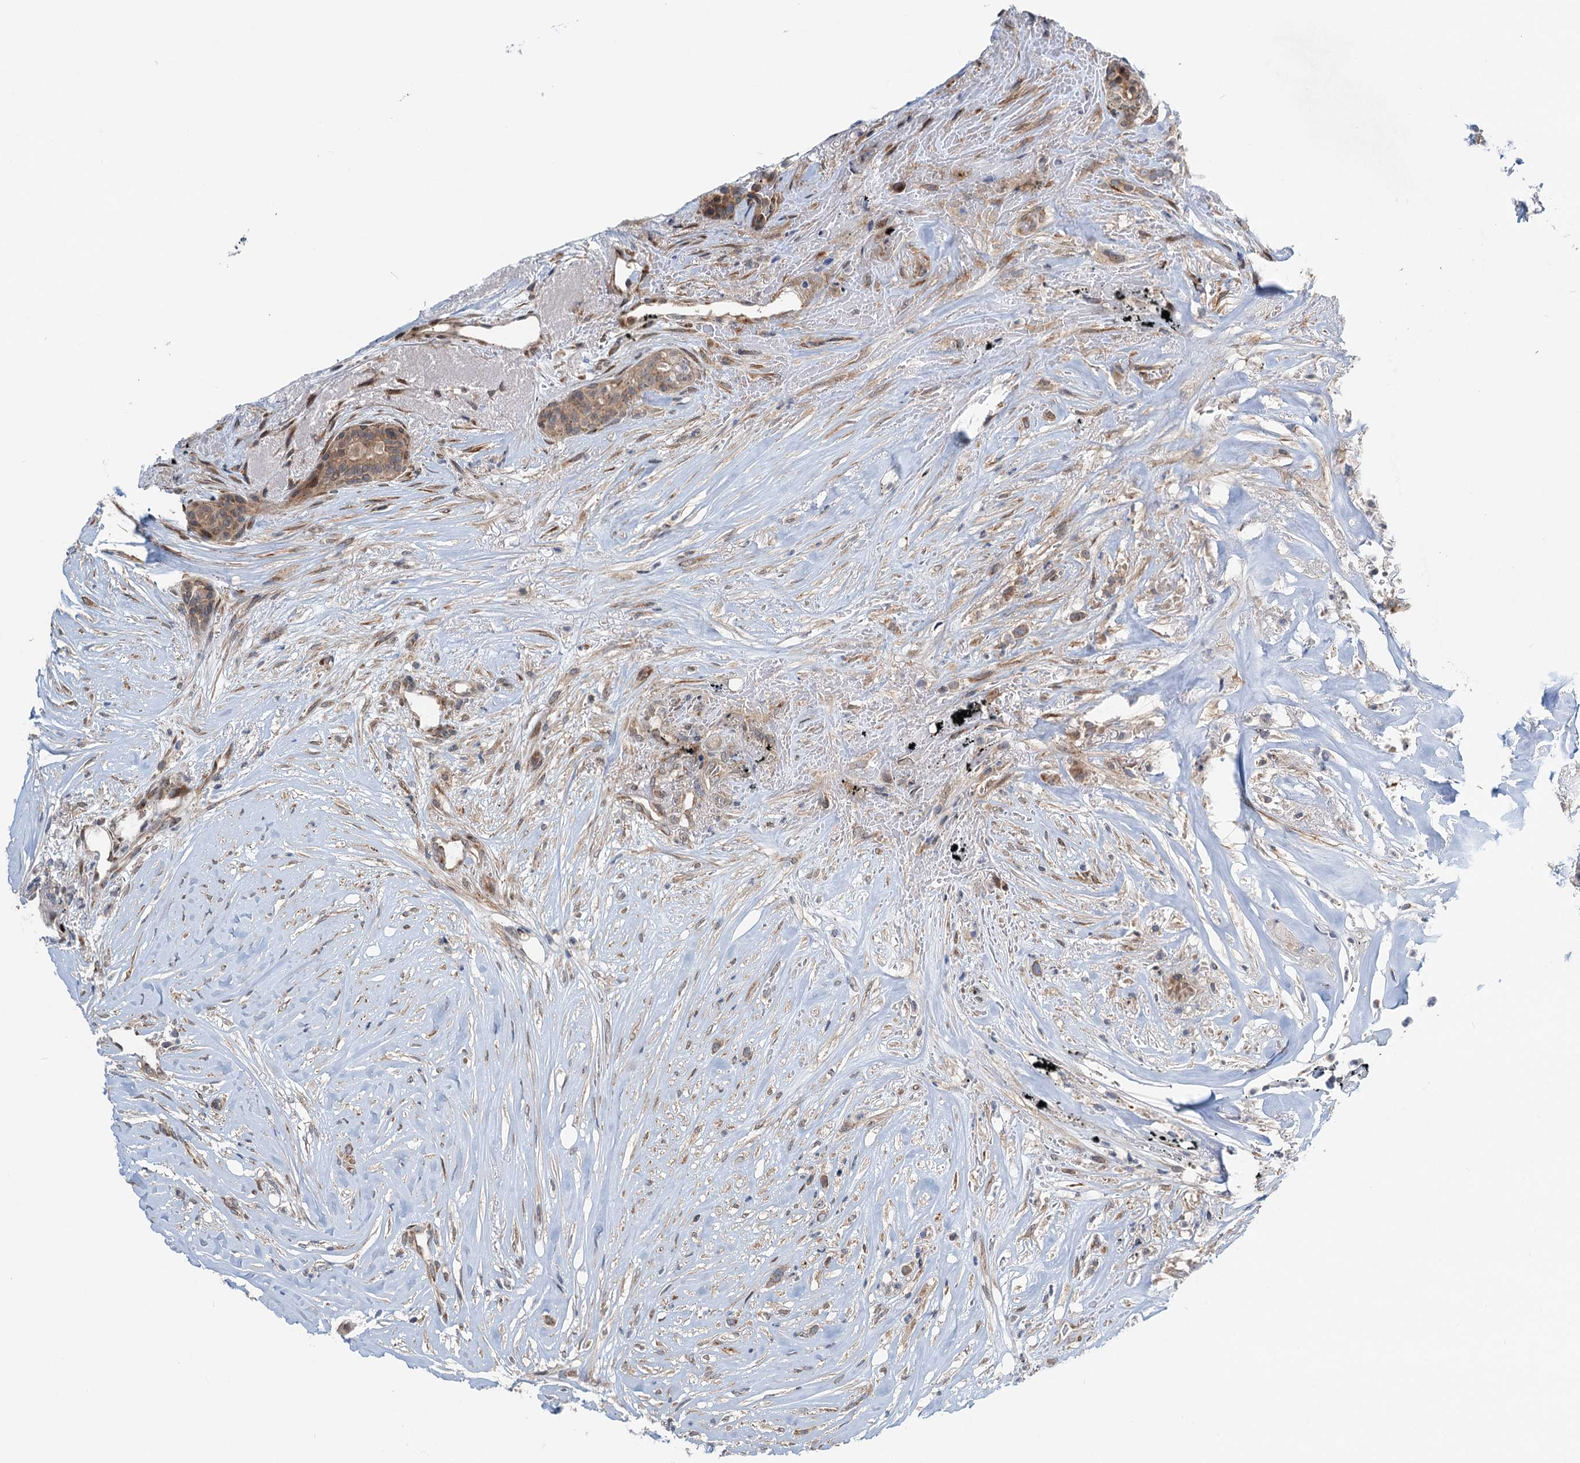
{"staining": {"intensity": "weak", "quantity": ">75%", "location": "cytoplasmic/membranous"}, "tissue": "breast cancer", "cell_type": "Tumor cells", "image_type": "cancer", "snomed": [{"axis": "morphology", "description": "Lobular carcinoma"}, {"axis": "topography", "description": "Breast"}], "caption": "Brown immunohistochemical staining in breast lobular carcinoma reveals weak cytoplasmic/membranous staining in about >75% of tumor cells.", "gene": "DYNC2I2", "patient": {"sex": "female", "age": 51}}